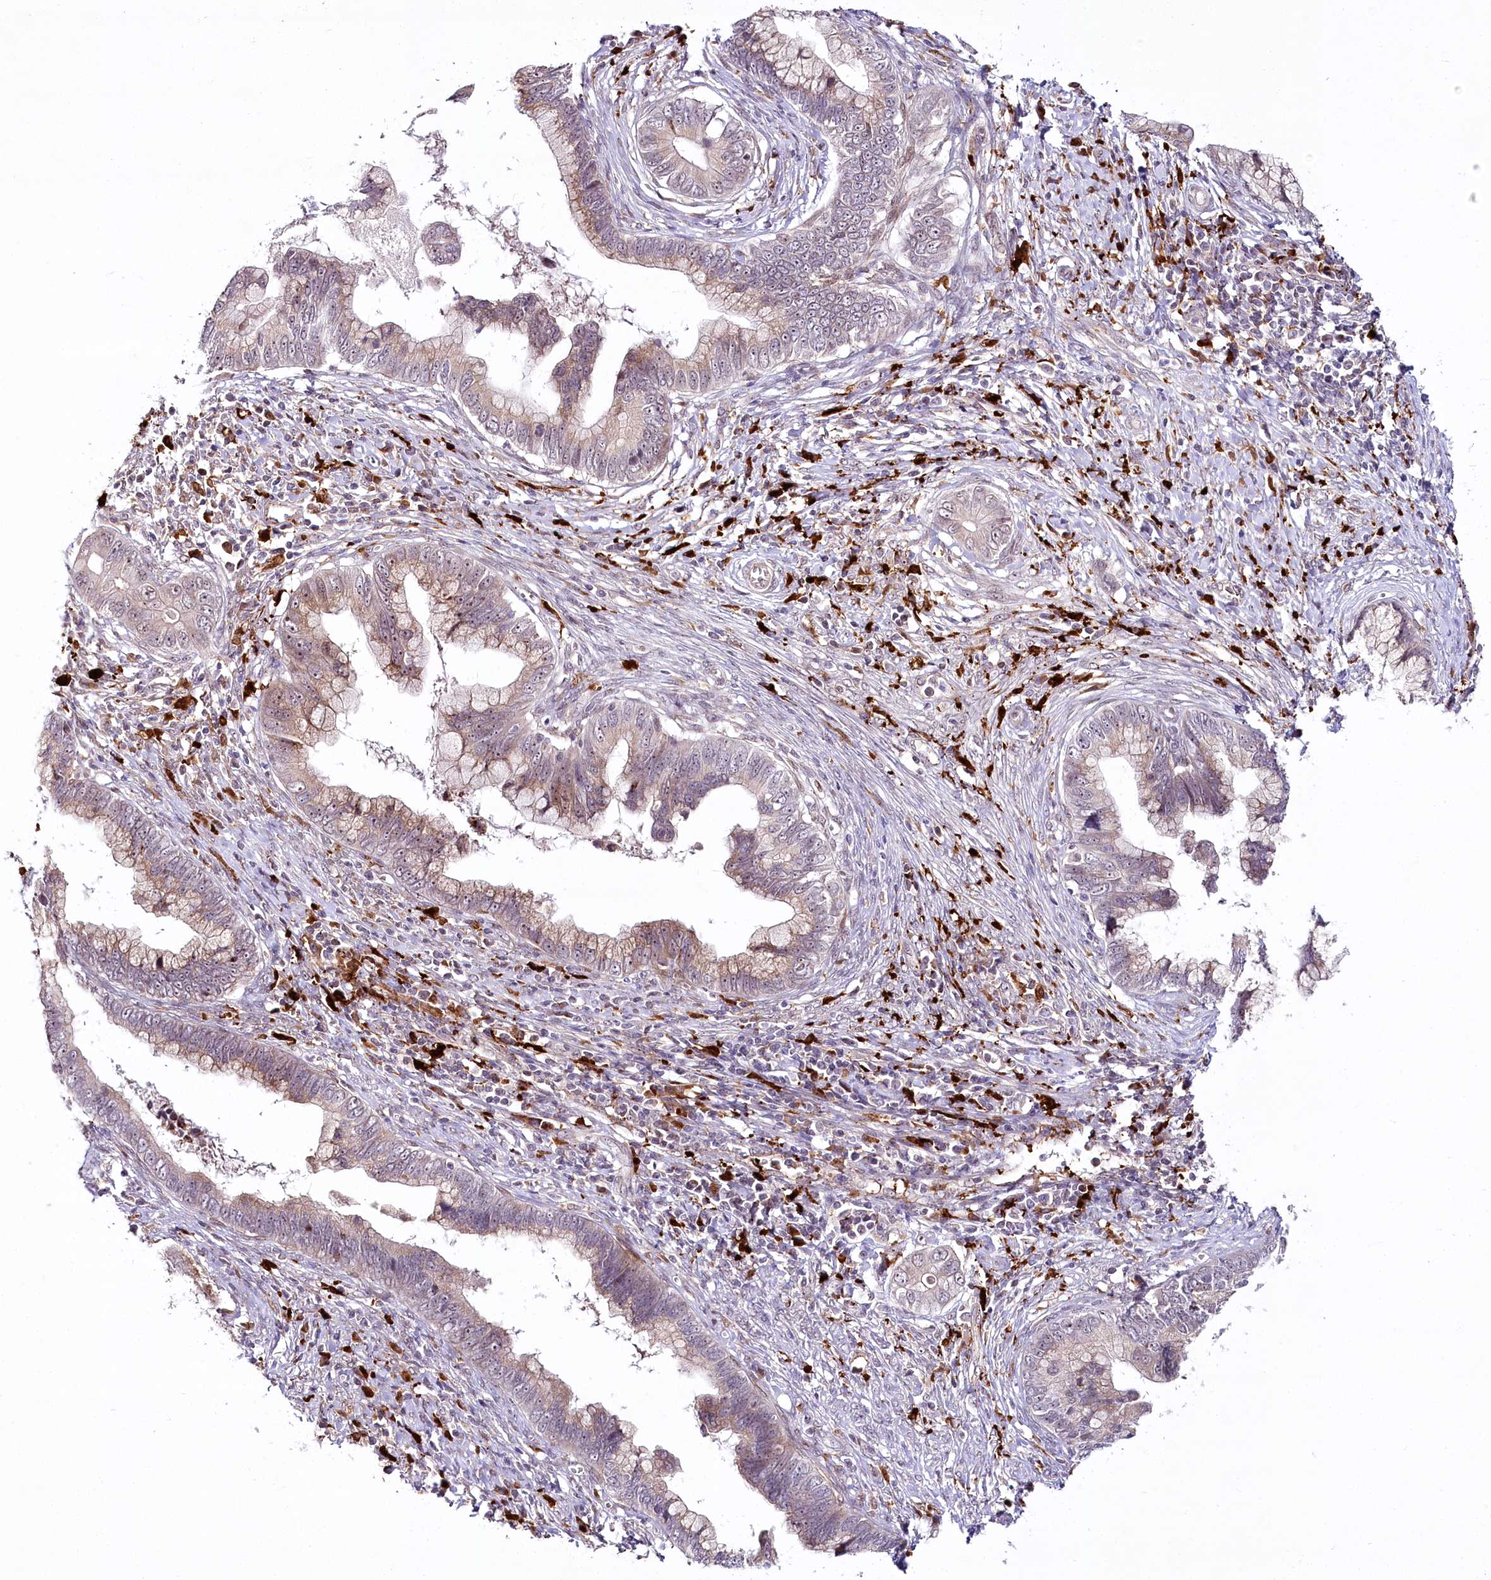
{"staining": {"intensity": "weak", "quantity": "25%-75%", "location": "cytoplasmic/membranous,nuclear"}, "tissue": "cervical cancer", "cell_type": "Tumor cells", "image_type": "cancer", "snomed": [{"axis": "morphology", "description": "Adenocarcinoma, NOS"}, {"axis": "topography", "description": "Cervix"}], "caption": "DAB immunohistochemical staining of cervical cancer reveals weak cytoplasmic/membranous and nuclear protein positivity in about 25%-75% of tumor cells.", "gene": "WDR36", "patient": {"sex": "female", "age": 44}}